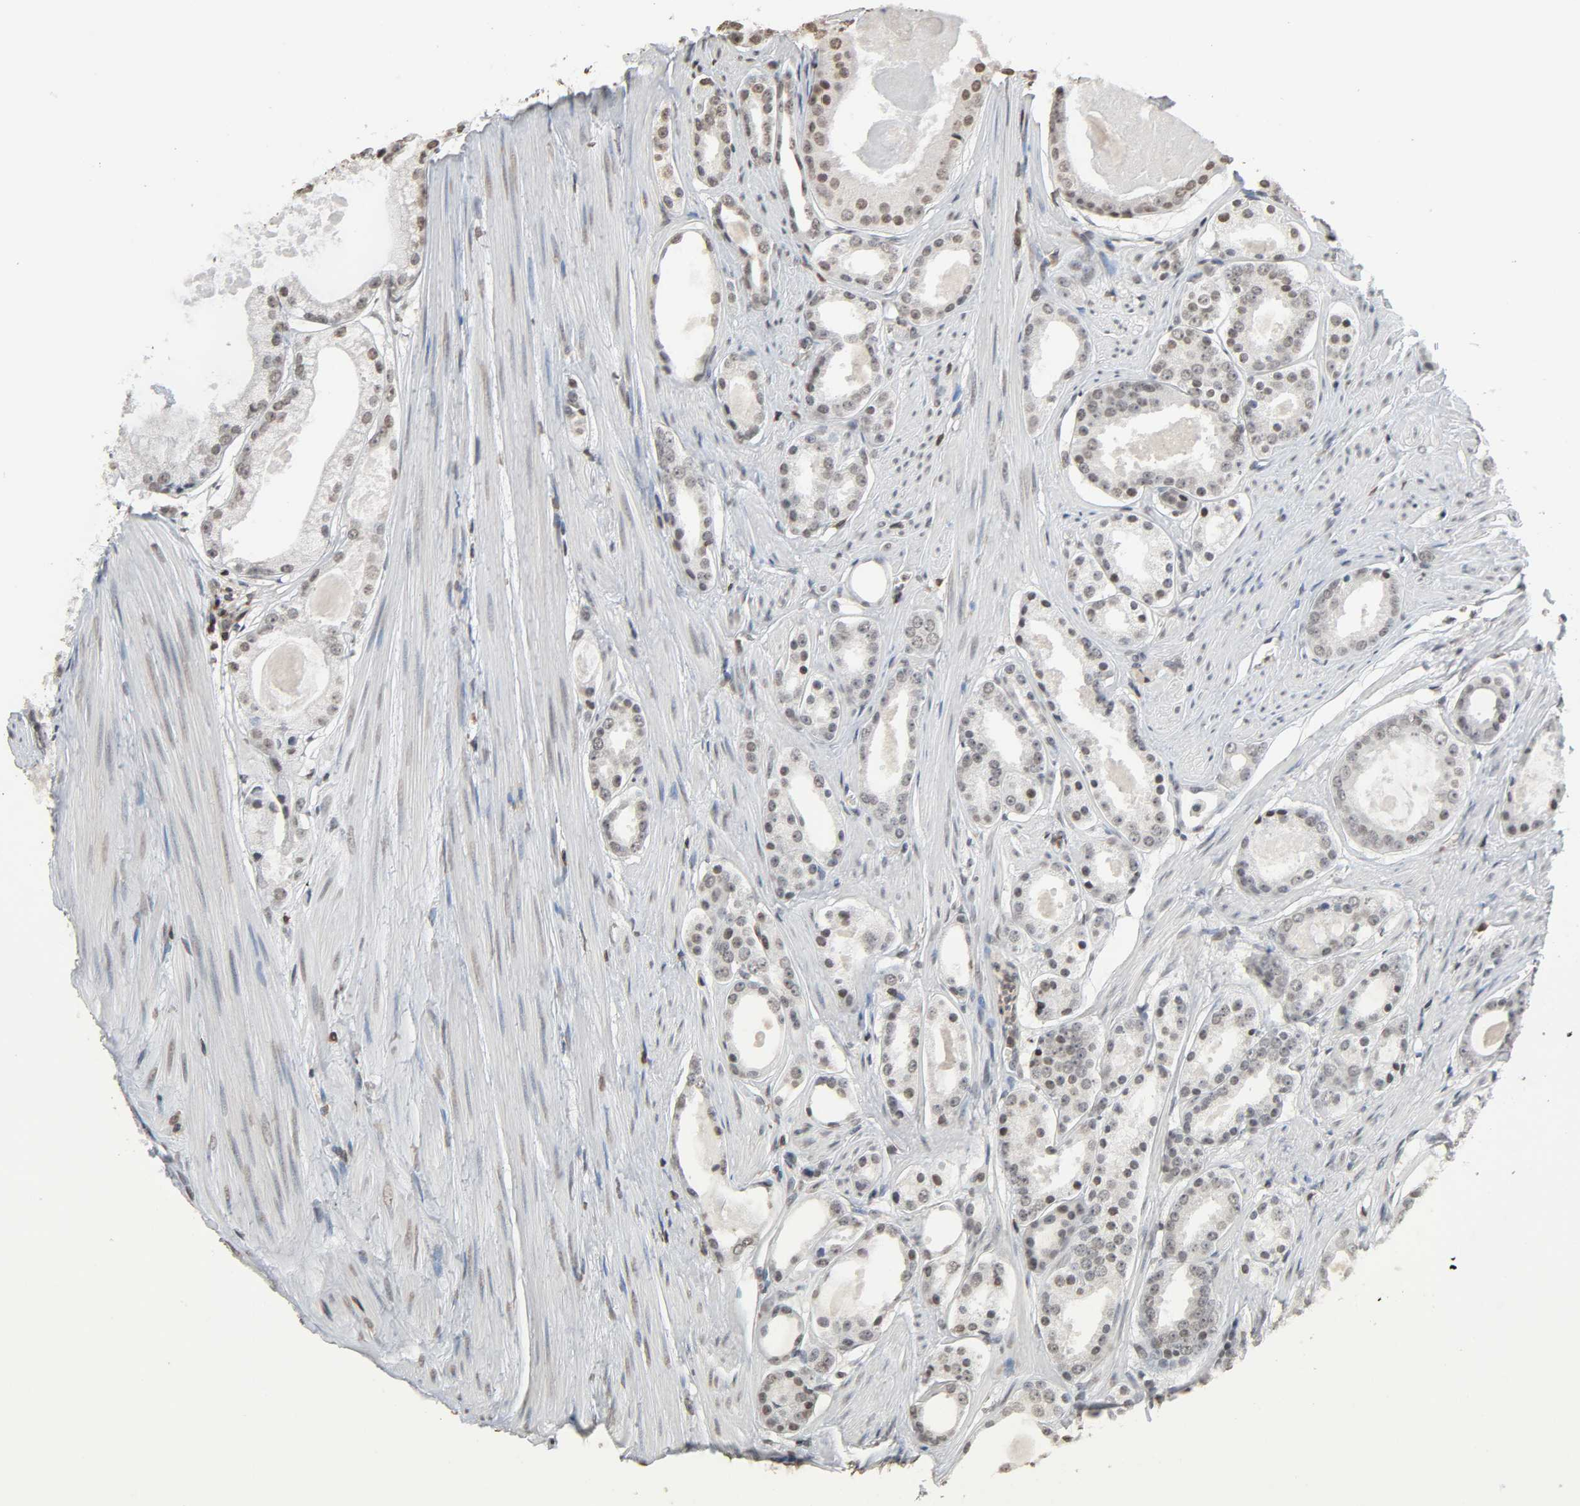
{"staining": {"intensity": "negative", "quantity": "none", "location": "none"}, "tissue": "prostate cancer", "cell_type": "Tumor cells", "image_type": "cancer", "snomed": [{"axis": "morphology", "description": "Adenocarcinoma, Low grade"}, {"axis": "topography", "description": "Prostate"}], "caption": "Tumor cells are negative for protein expression in human prostate cancer (adenocarcinoma (low-grade)). (Immunohistochemistry (ihc), brightfield microscopy, high magnification).", "gene": "STK4", "patient": {"sex": "male", "age": 57}}